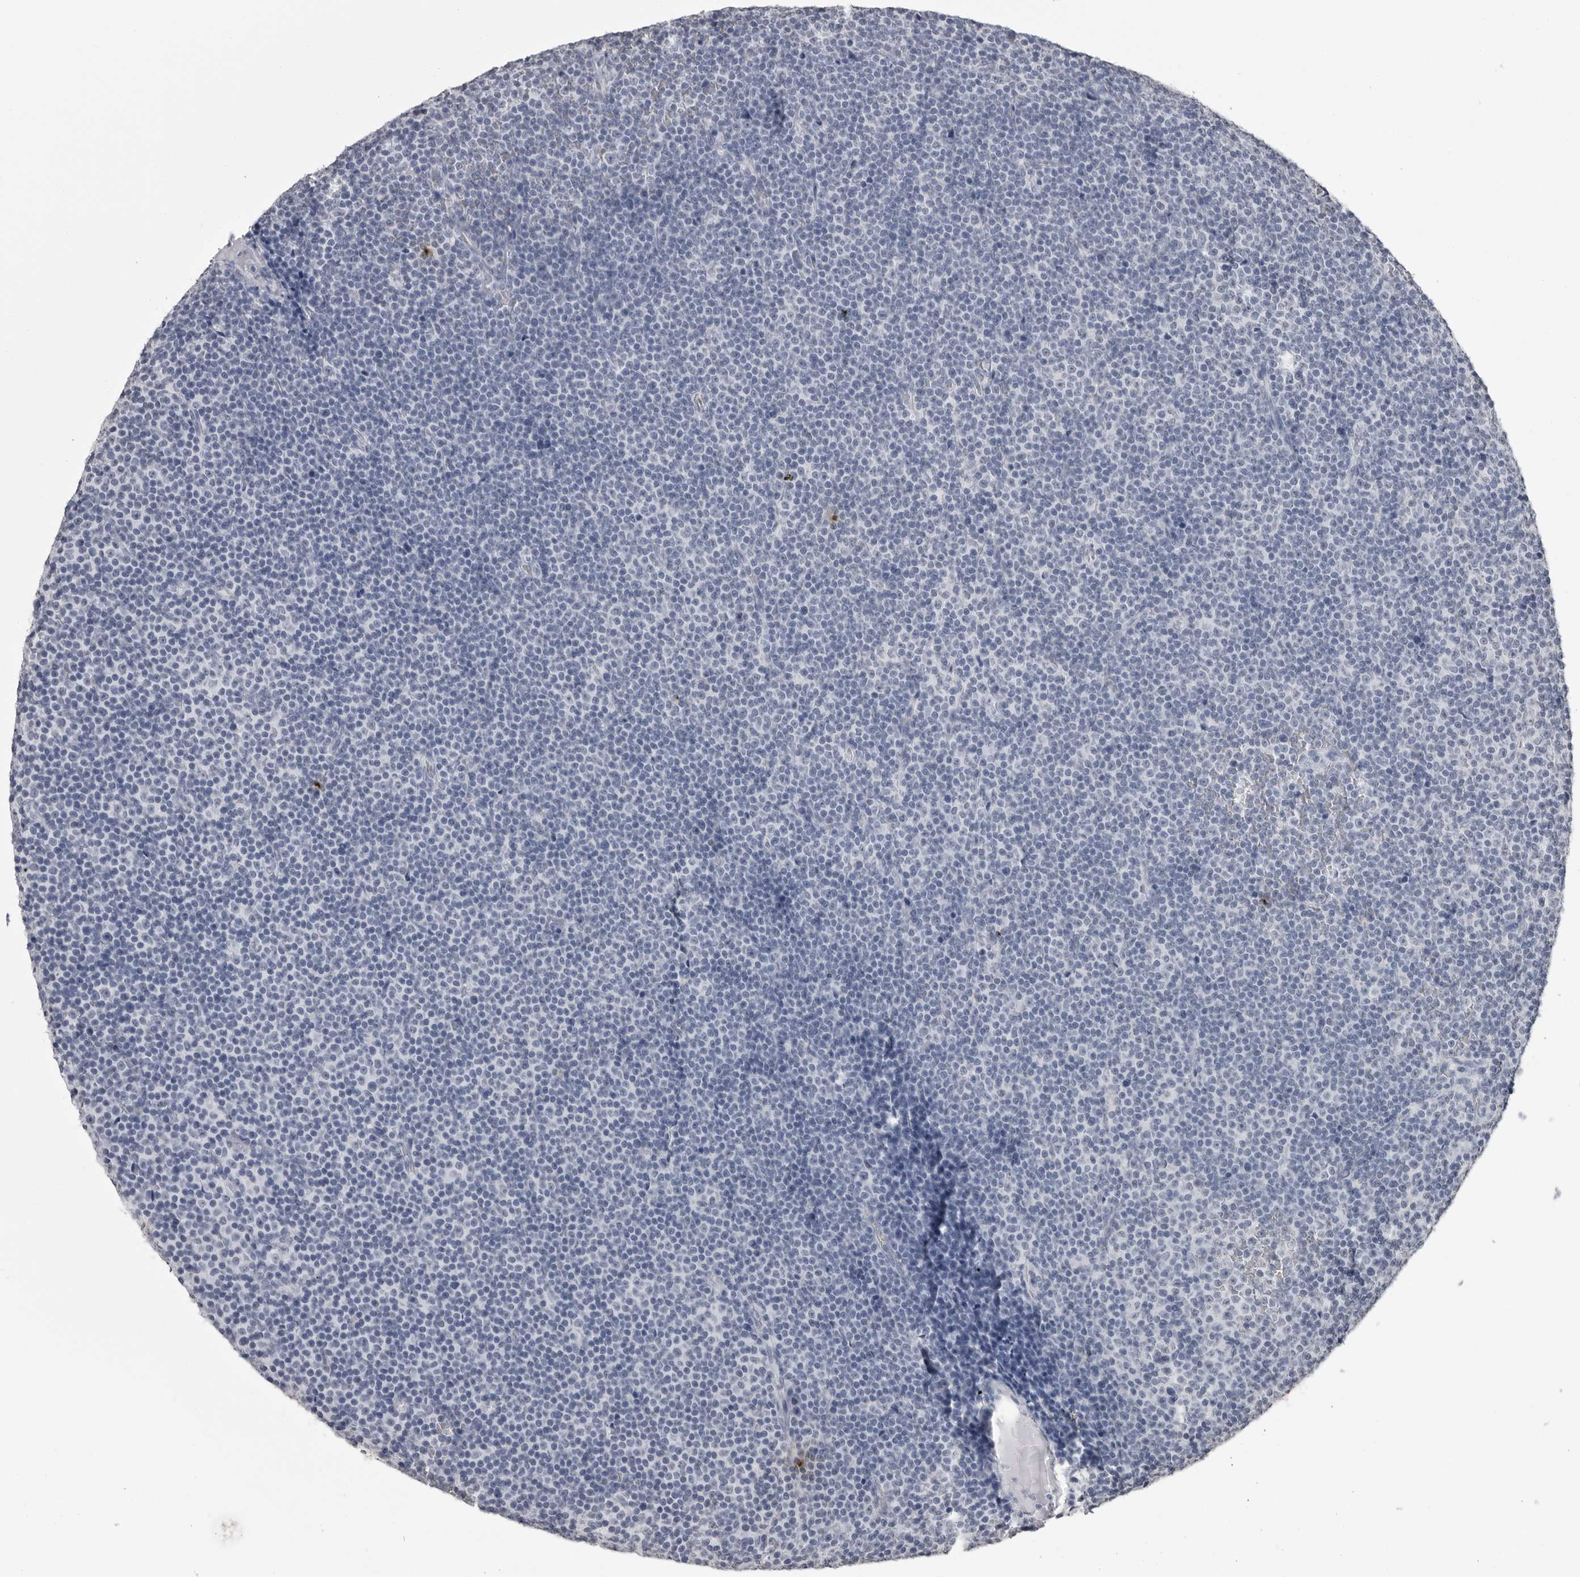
{"staining": {"intensity": "negative", "quantity": "none", "location": "none"}, "tissue": "lymphoma", "cell_type": "Tumor cells", "image_type": "cancer", "snomed": [{"axis": "morphology", "description": "Malignant lymphoma, non-Hodgkin's type, Low grade"}, {"axis": "topography", "description": "Lymph node"}], "caption": "High power microscopy micrograph of an IHC photomicrograph of low-grade malignant lymphoma, non-Hodgkin's type, revealing no significant staining in tumor cells.", "gene": "HEPACAM", "patient": {"sex": "female", "age": 67}}